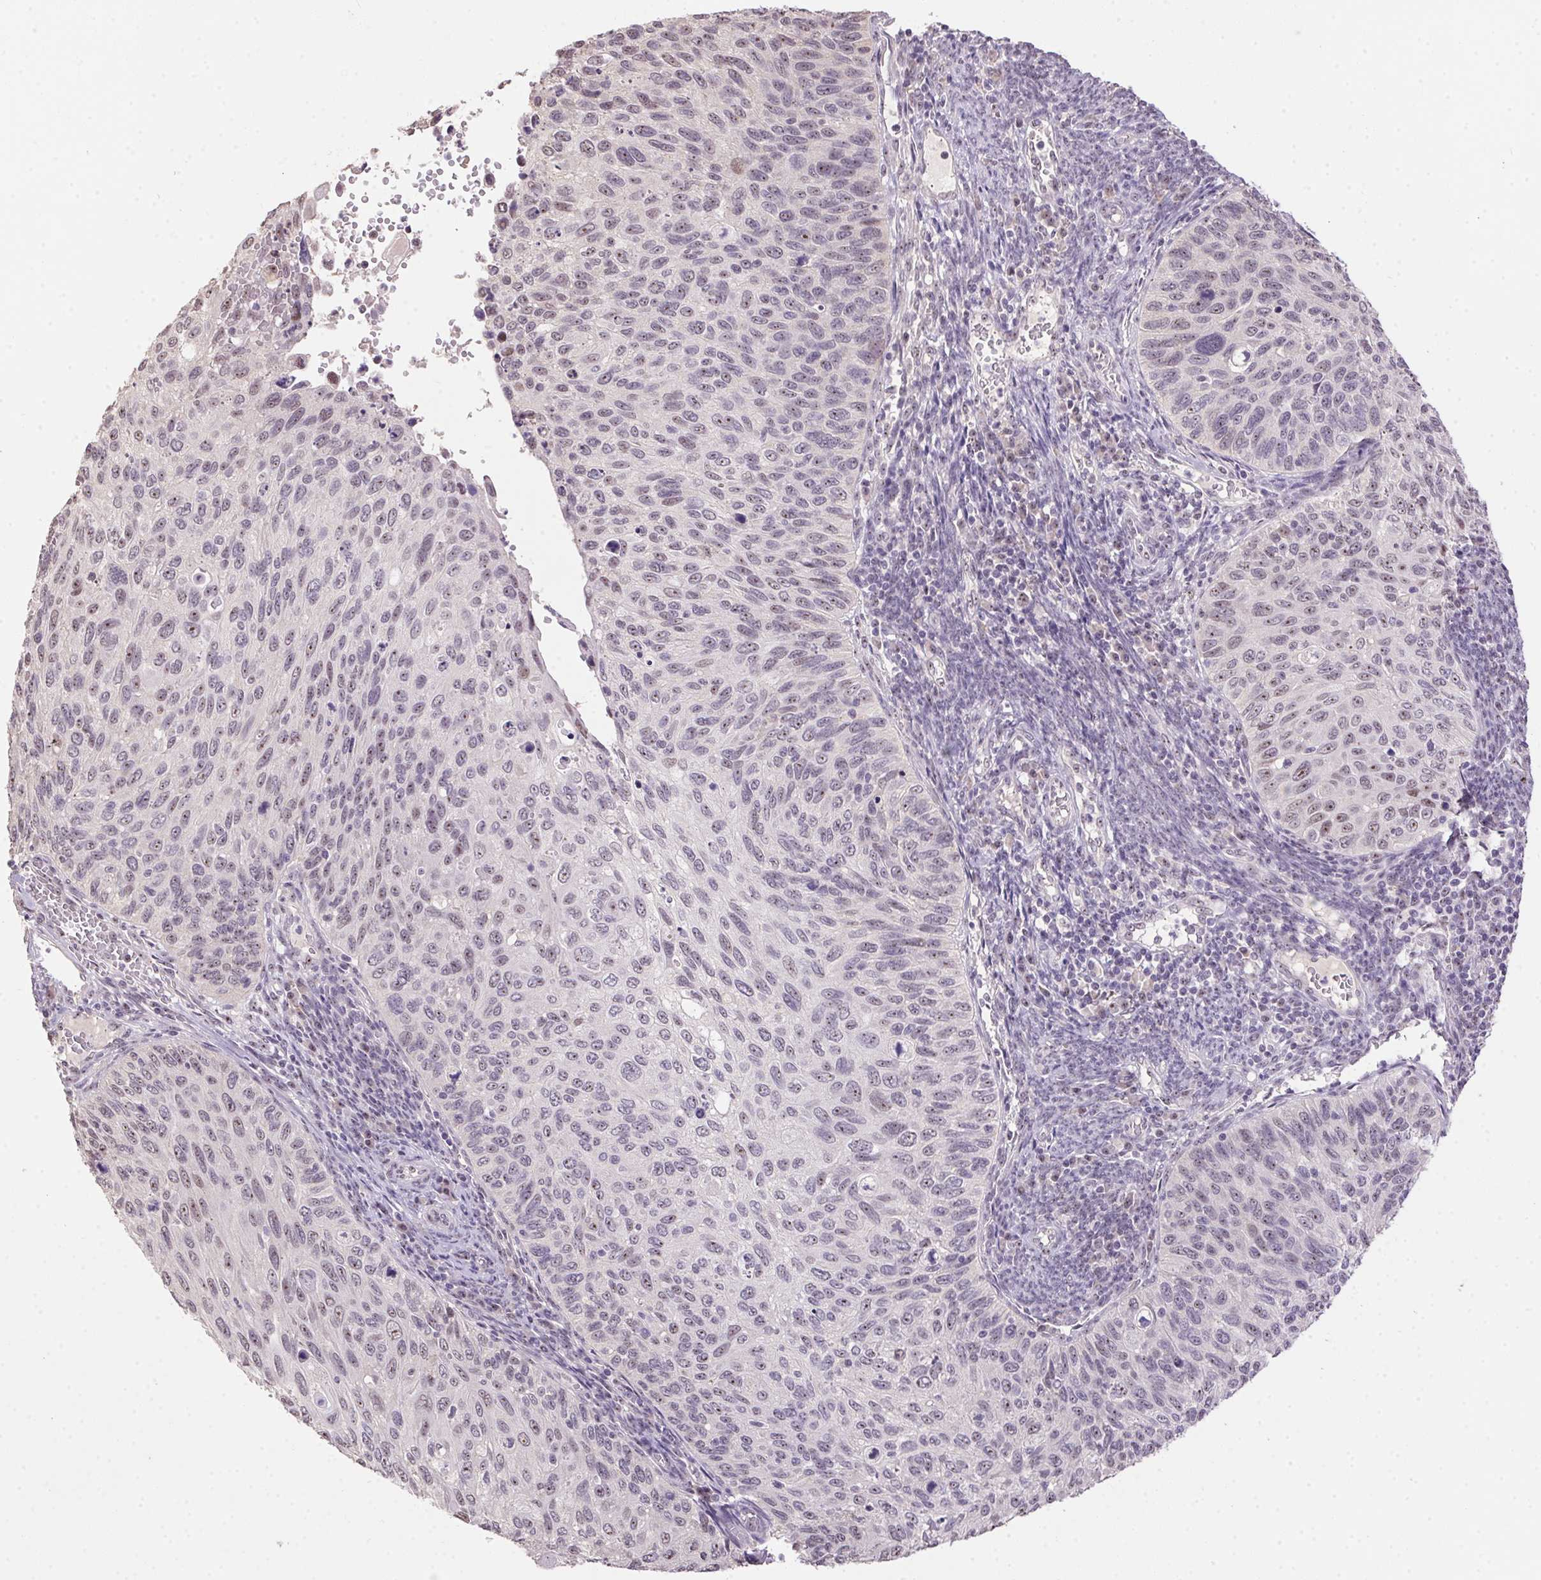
{"staining": {"intensity": "weak", "quantity": "25%-75%", "location": "nuclear"}, "tissue": "cervical cancer", "cell_type": "Tumor cells", "image_type": "cancer", "snomed": [{"axis": "morphology", "description": "Squamous cell carcinoma, NOS"}, {"axis": "topography", "description": "Cervix"}], "caption": "High-magnification brightfield microscopy of cervical cancer stained with DAB (brown) and counterstained with hematoxylin (blue). tumor cells exhibit weak nuclear staining is present in about25%-75% of cells. Nuclei are stained in blue.", "gene": "BATF2", "patient": {"sex": "female", "age": 70}}